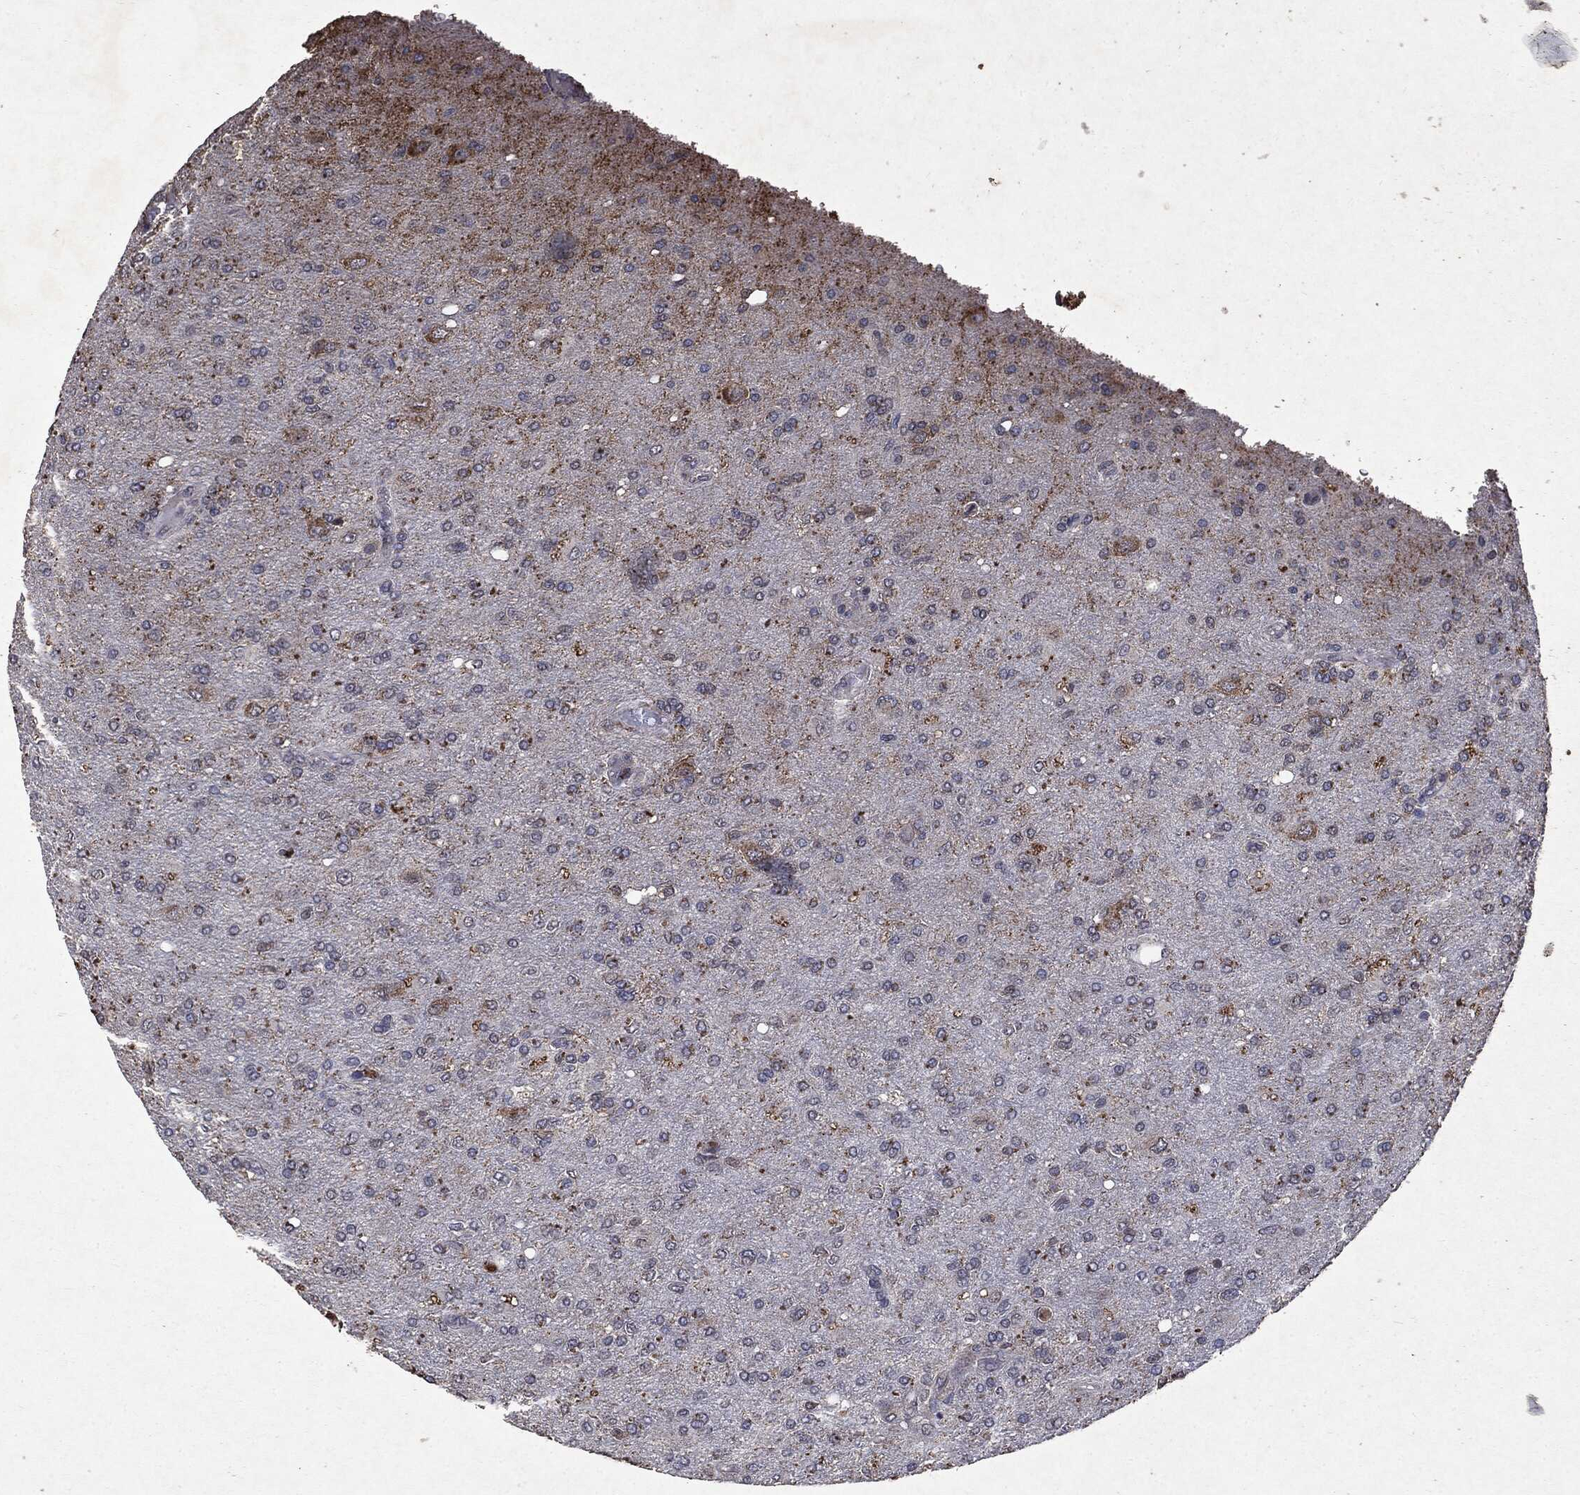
{"staining": {"intensity": "negative", "quantity": "none", "location": "none"}, "tissue": "glioma", "cell_type": "Tumor cells", "image_type": "cancer", "snomed": [{"axis": "morphology", "description": "Glioma, malignant, High grade"}, {"axis": "topography", "description": "Cerebral cortex"}], "caption": "The histopathology image displays no staining of tumor cells in glioma.", "gene": "PTEN", "patient": {"sex": "male", "age": 70}}